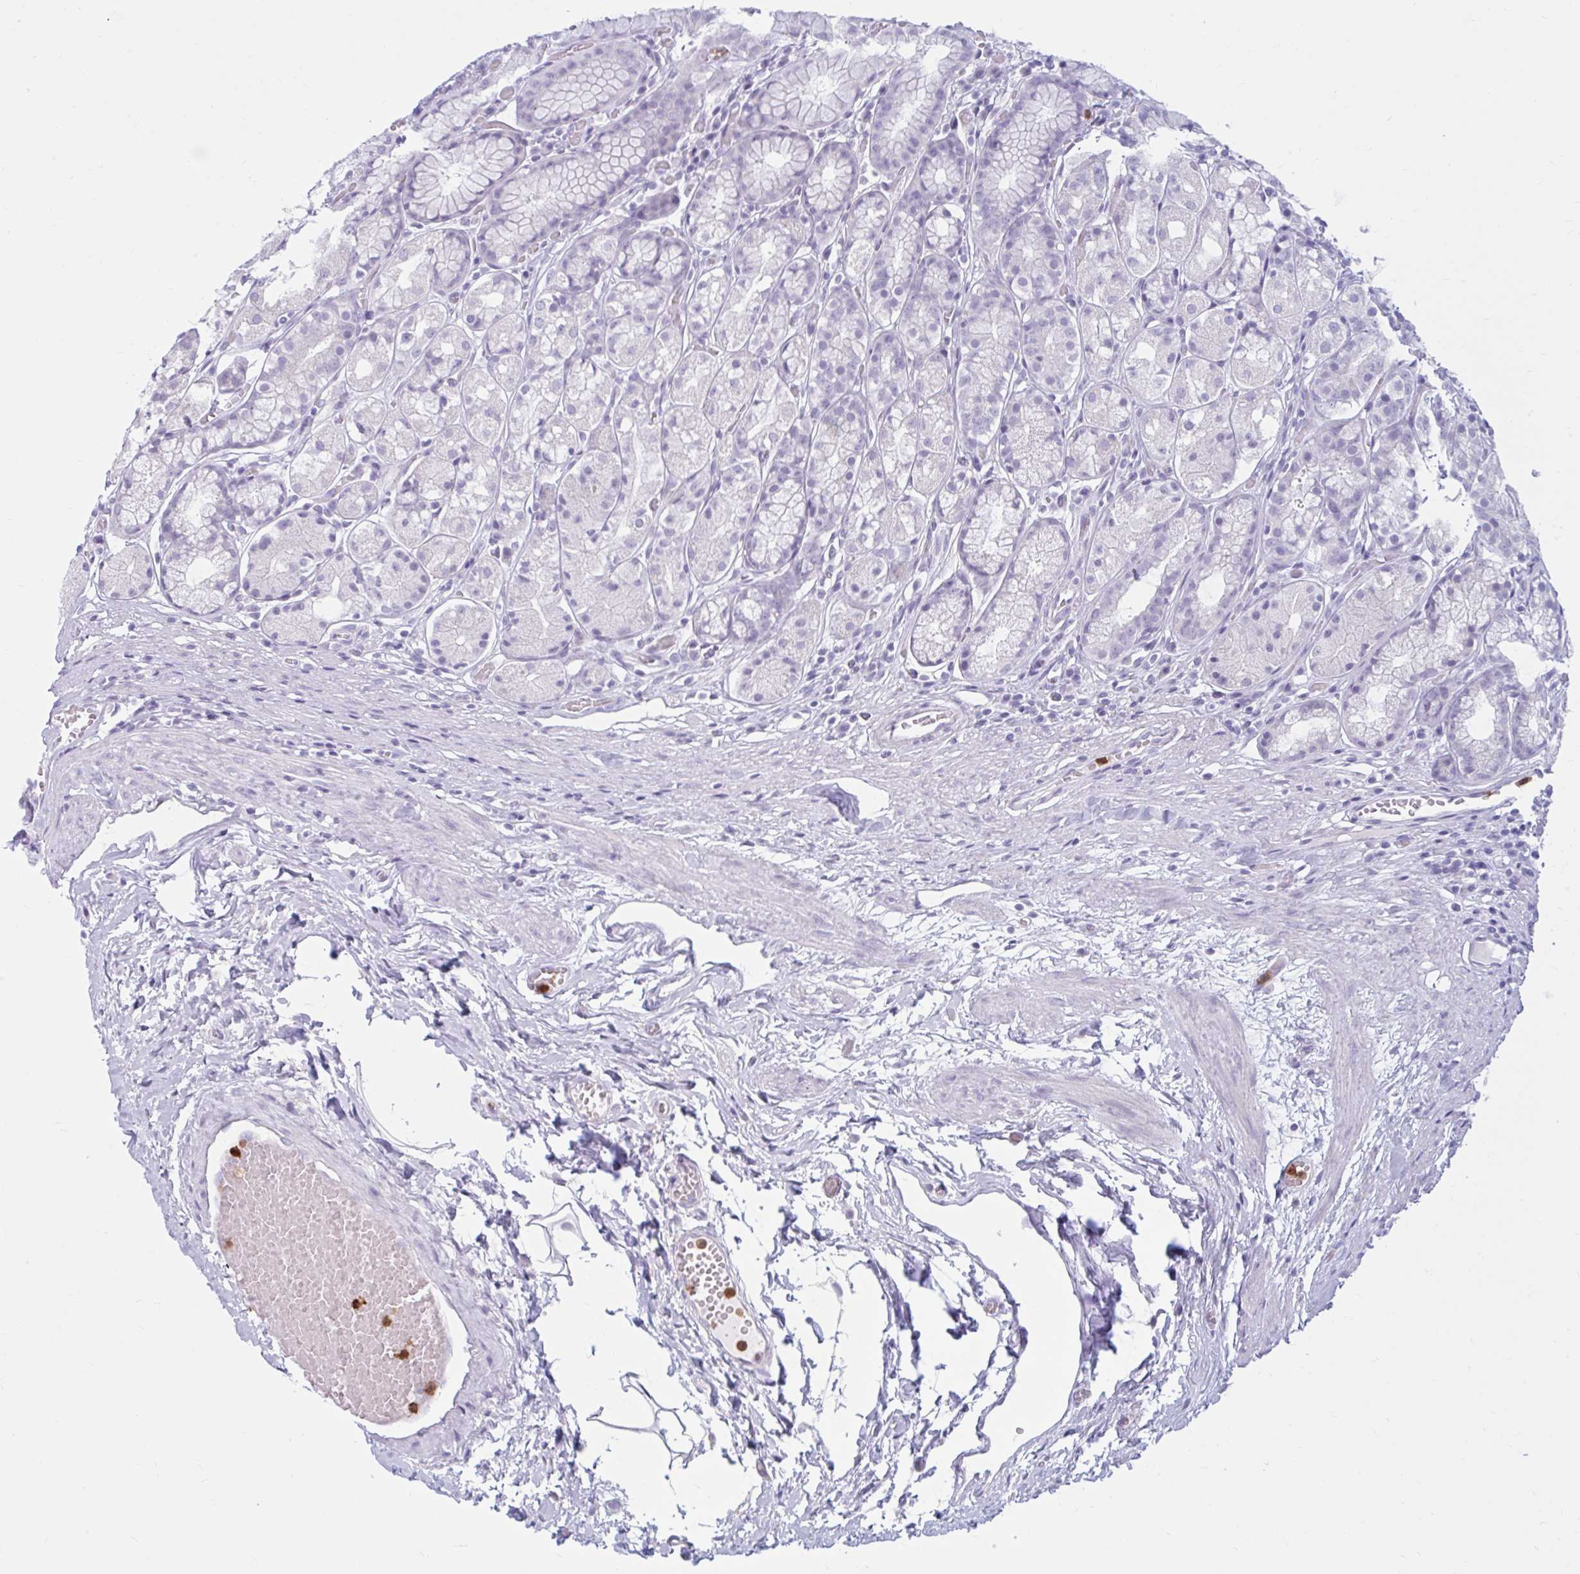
{"staining": {"intensity": "negative", "quantity": "none", "location": "none"}, "tissue": "stomach", "cell_type": "Glandular cells", "image_type": "normal", "snomed": [{"axis": "morphology", "description": "Normal tissue, NOS"}, {"axis": "topography", "description": "Smooth muscle"}, {"axis": "topography", "description": "Stomach"}], "caption": "This histopathology image is of unremarkable stomach stained with IHC to label a protein in brown with the nuclei are counter-stained blue. There is no expression in glandular cells. The staining is performed using DAB (3,3'-diaminobenzidine) brown chromogen with nuclei counter-stained in using hematoxylin.", "gene": "CEP120", "patient": {"sex": "male", "age": 70}}